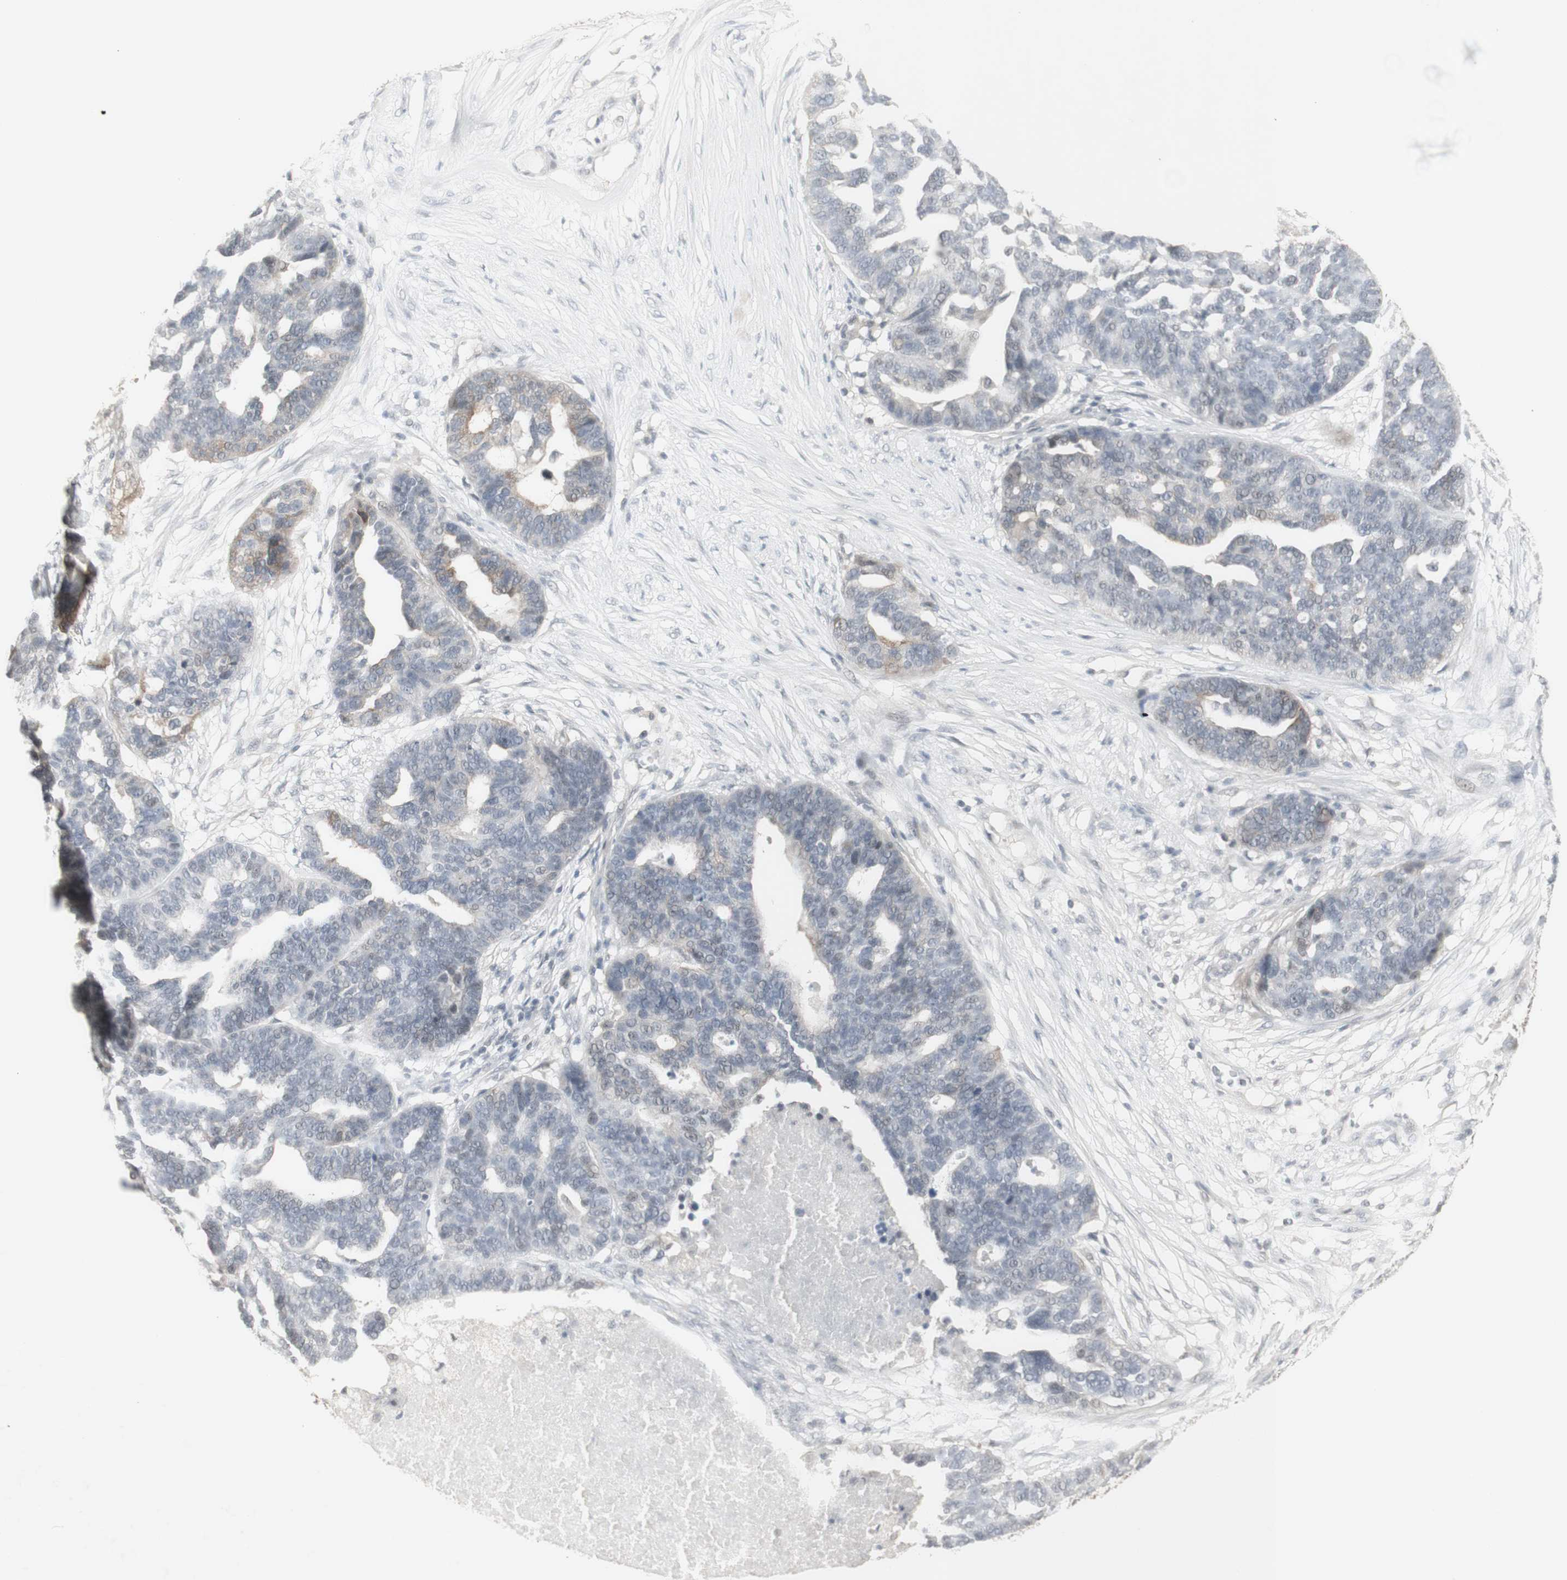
{"staining": {"intensity": "weak", "quantity": "<25%", "location": "cytoplasmic/membranous"}, "tissue": "ovarian cancer", "cell_type": "Tumor cells", "image_type": "cancer", "snomed": [{"axis": "morphology", "description": "Cystadenocarcinoma, serous, NOS"}, {"axis": "topography", "description": "Ovary"}], "caption": "A histopathology image of human serous cystadenocarcinoma (ovarian) is negative for staining in tumor cells. The staining is performed using DAB (3,3'-diaminobenzidine) brown chromogen with nuclei counter-stained in using hematoxylin.", "gene": "C1orf116", "patient": {"sex": "female", "age": 59}}